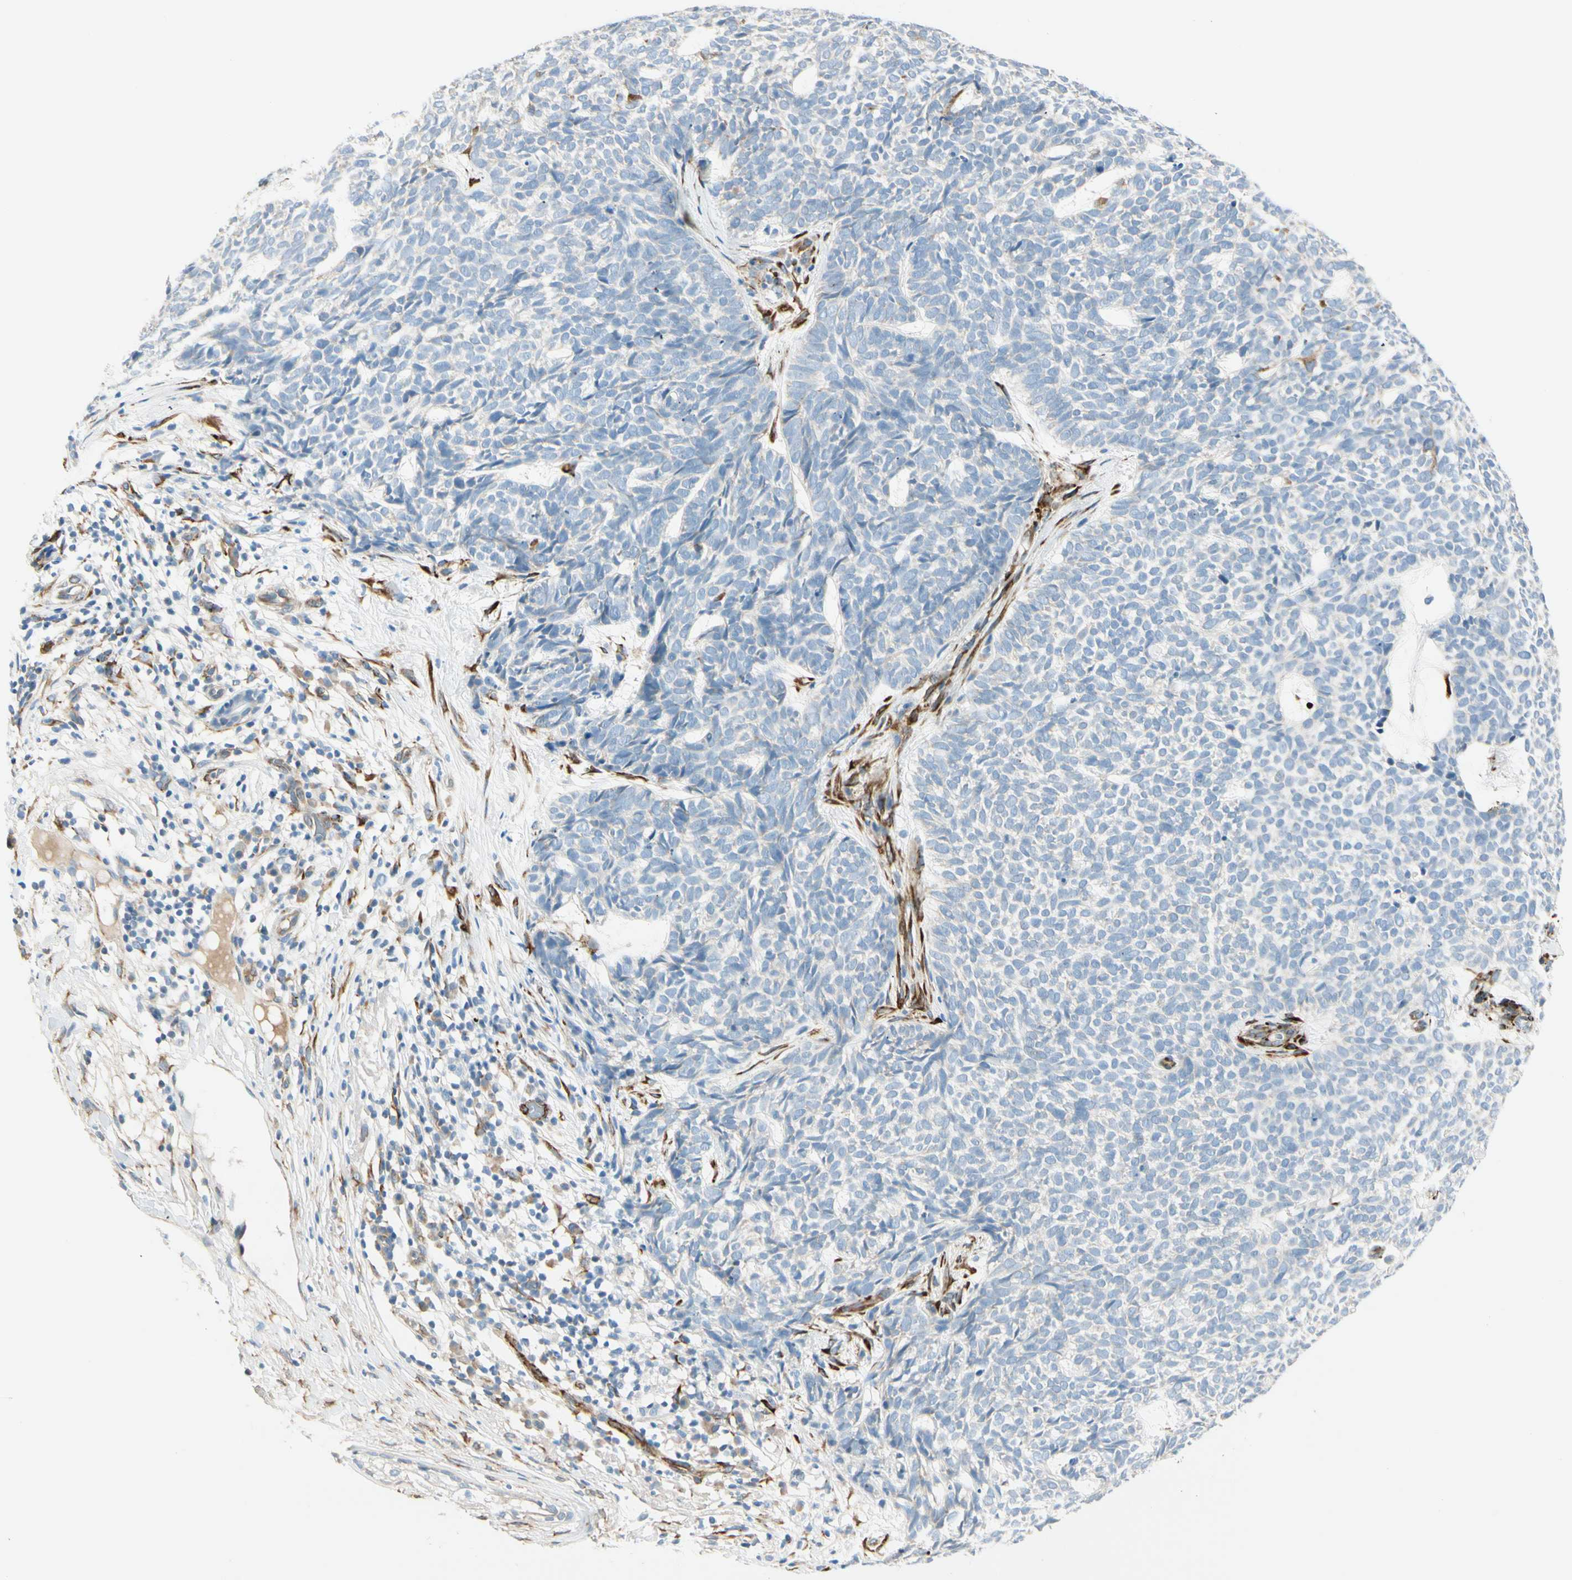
{"staining": {"intensity": "negative", "quantity": "none", "location": "none"}, "tissue": "skin cancer", "cell_type": "Tumor cells", "image_type": "cancer", "snomed": [{"axis": "morphology", "description": "Basal cell carcinoma"}, {"axis": "topography", "description": "Skin"}], "caption": "Tumor cells are negative for protein expression in human skin cancer (basal cell carcinoma).", "gene": "FKBP7", "patient": {"sex": "female", "age": 84}}